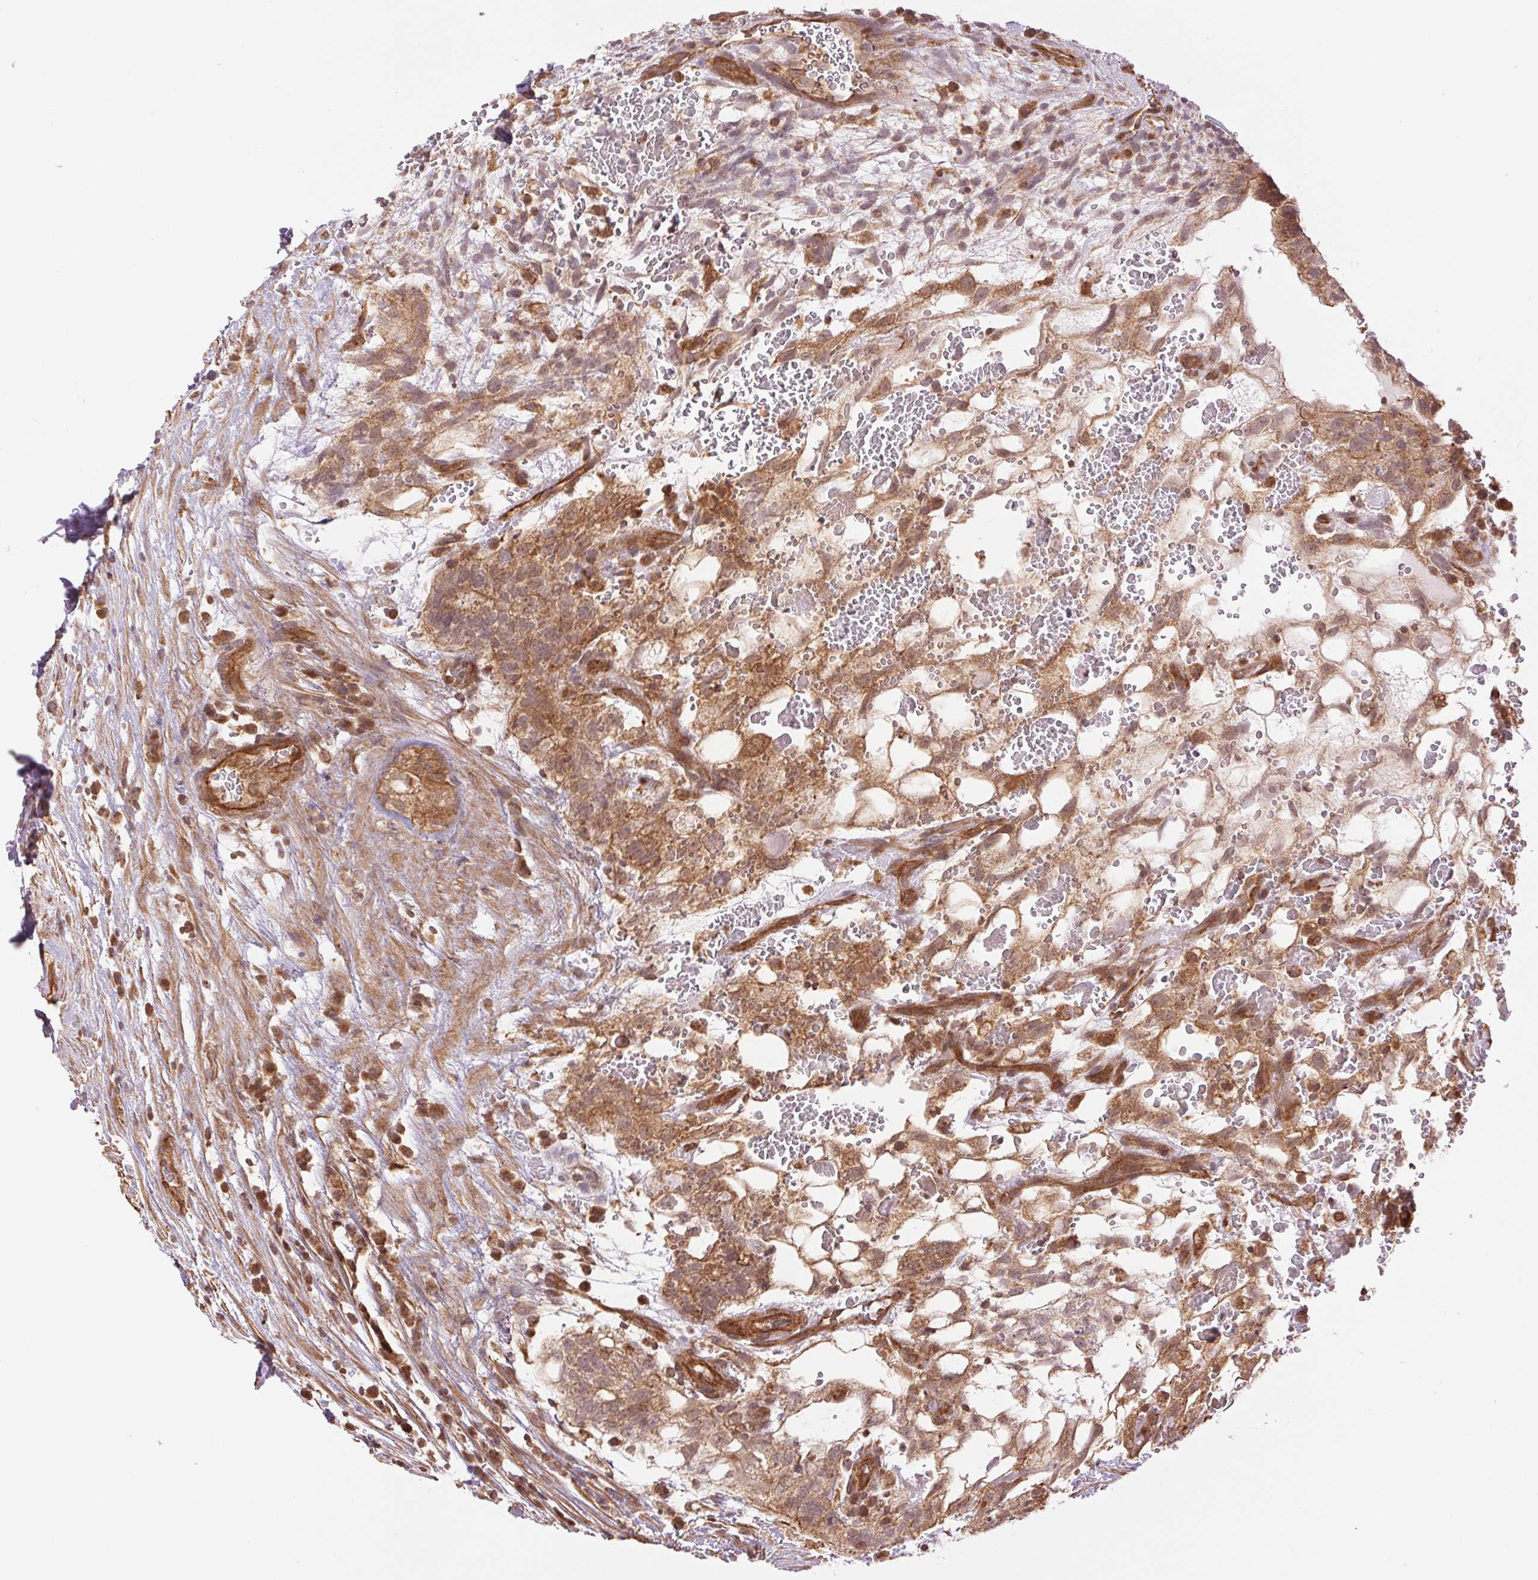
{"staining": {"intensity": "moderate", "quantity": ">75%", "location": "cytoplasmic/membranous"}, "tissue": "testis cancer", "cell_type": "Tumor cells", "image_type": "cancer", "snomed": [{"axis": "morphology", "description": "Normal tissue, NOS"}, {"axis": "morphology", "description": "Carcinoma, Embryonal, NOS"}, {"axis": "topography", "description": "Testis"}], "caption": "Protein staining of testis cancer (embryonal carcinoma) tissue exhibits moderate cytoplasmic/membranous positivity in about >75% of tumor cells. (DAB IHC, brown staining for protein, blue staining for nuclei).", "gene": "STARD7", "patient": {"sex": "male", "age": 32}}